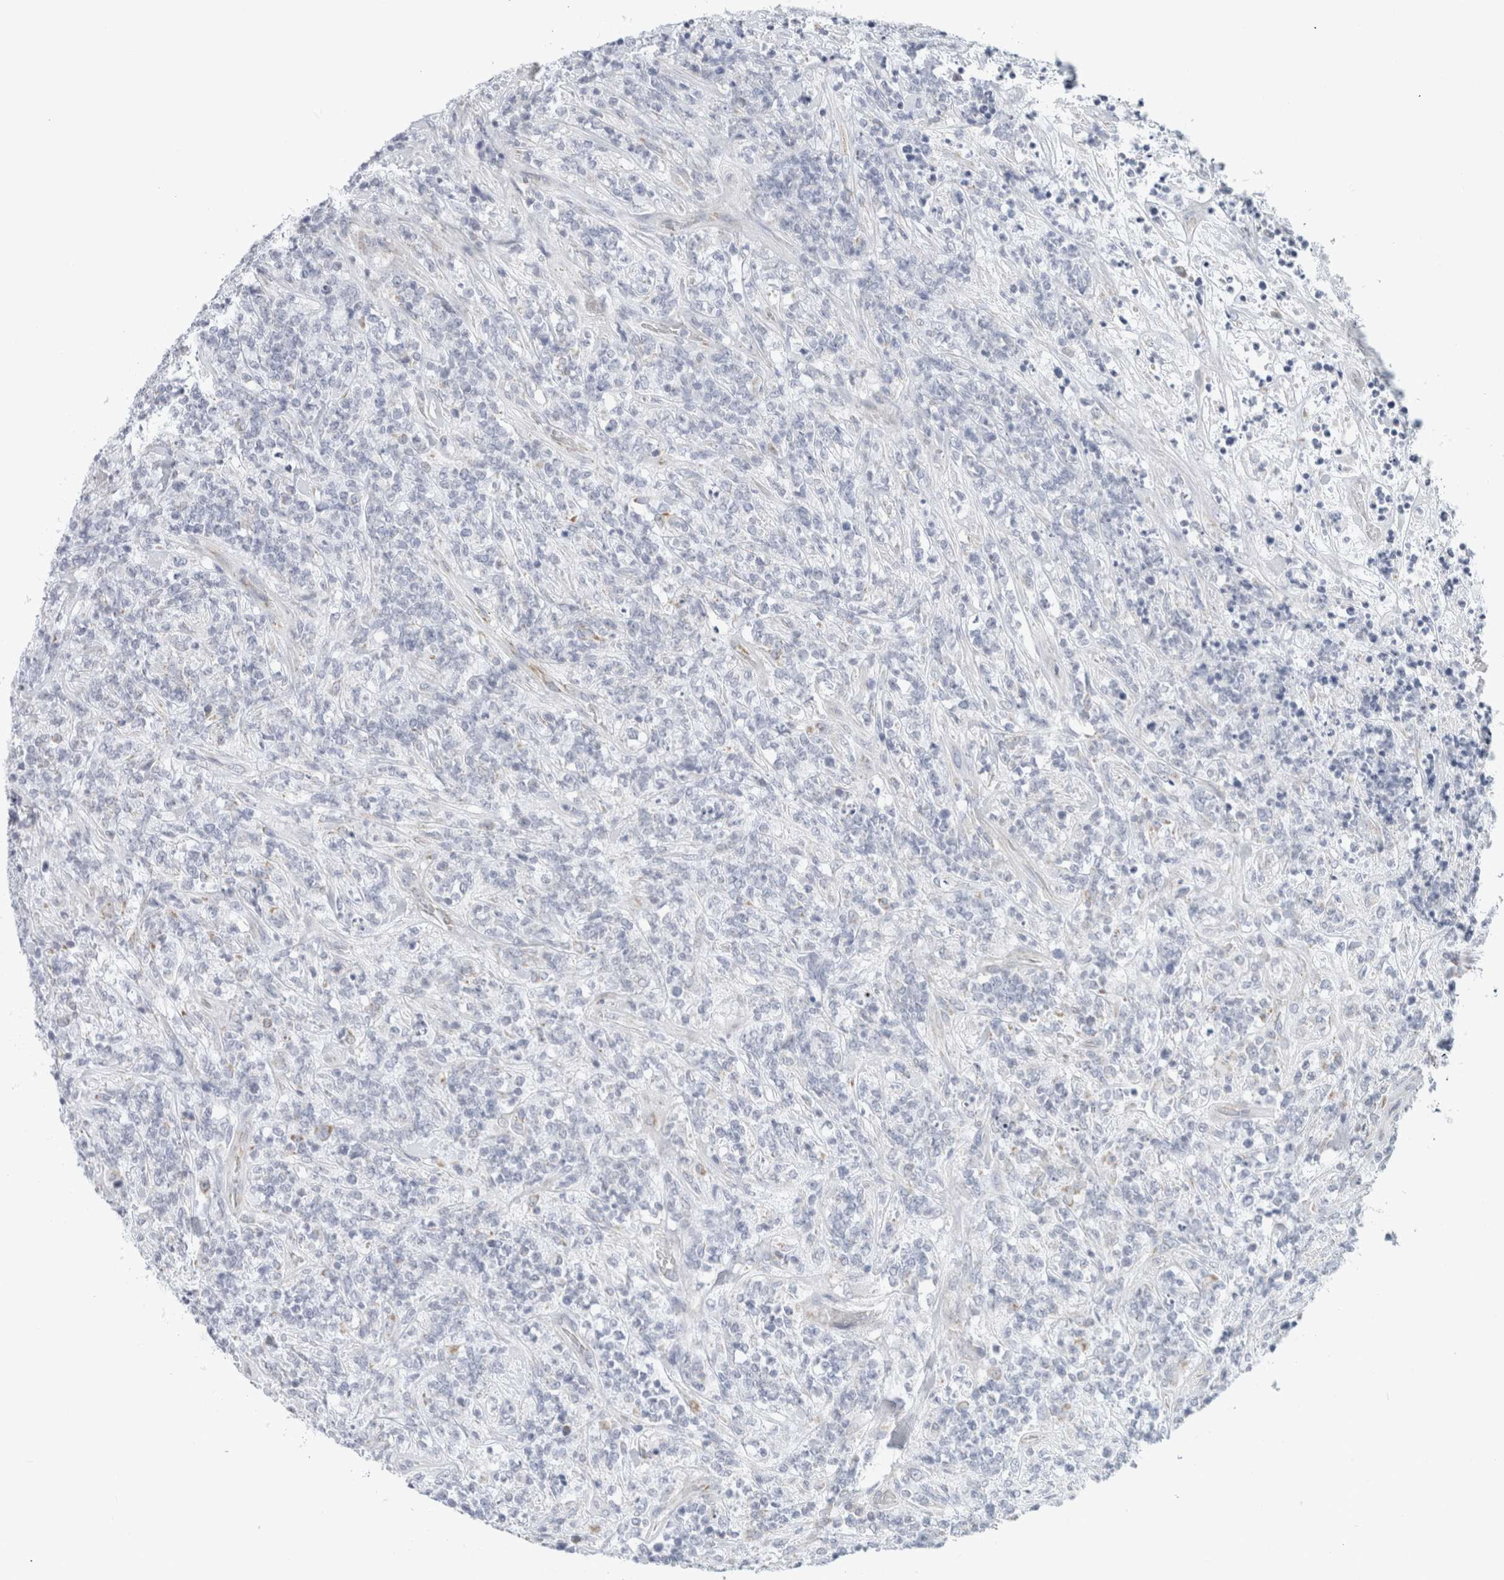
{"staining": {"intensity": "negative", "quantity": "none", "location": "none"}, "tissue": "lymphoma", "cell_type": "Tumor cells", "image_type": "cancer", "snomed": [{"axis": "morphology", "description": "Malignant lymphoma, non-Hodgkin's type, High grade"}, {"axis": "topography", "description": "Soft tissue"}], "caption": "A micrograph of high-grade malignant lymphoma, non-Hodgkin's type stained for a protein demonstrates no brown staining in tumor cells.", "gene": "FAHD1", "patient": {"sex": "male", "age": 18}}